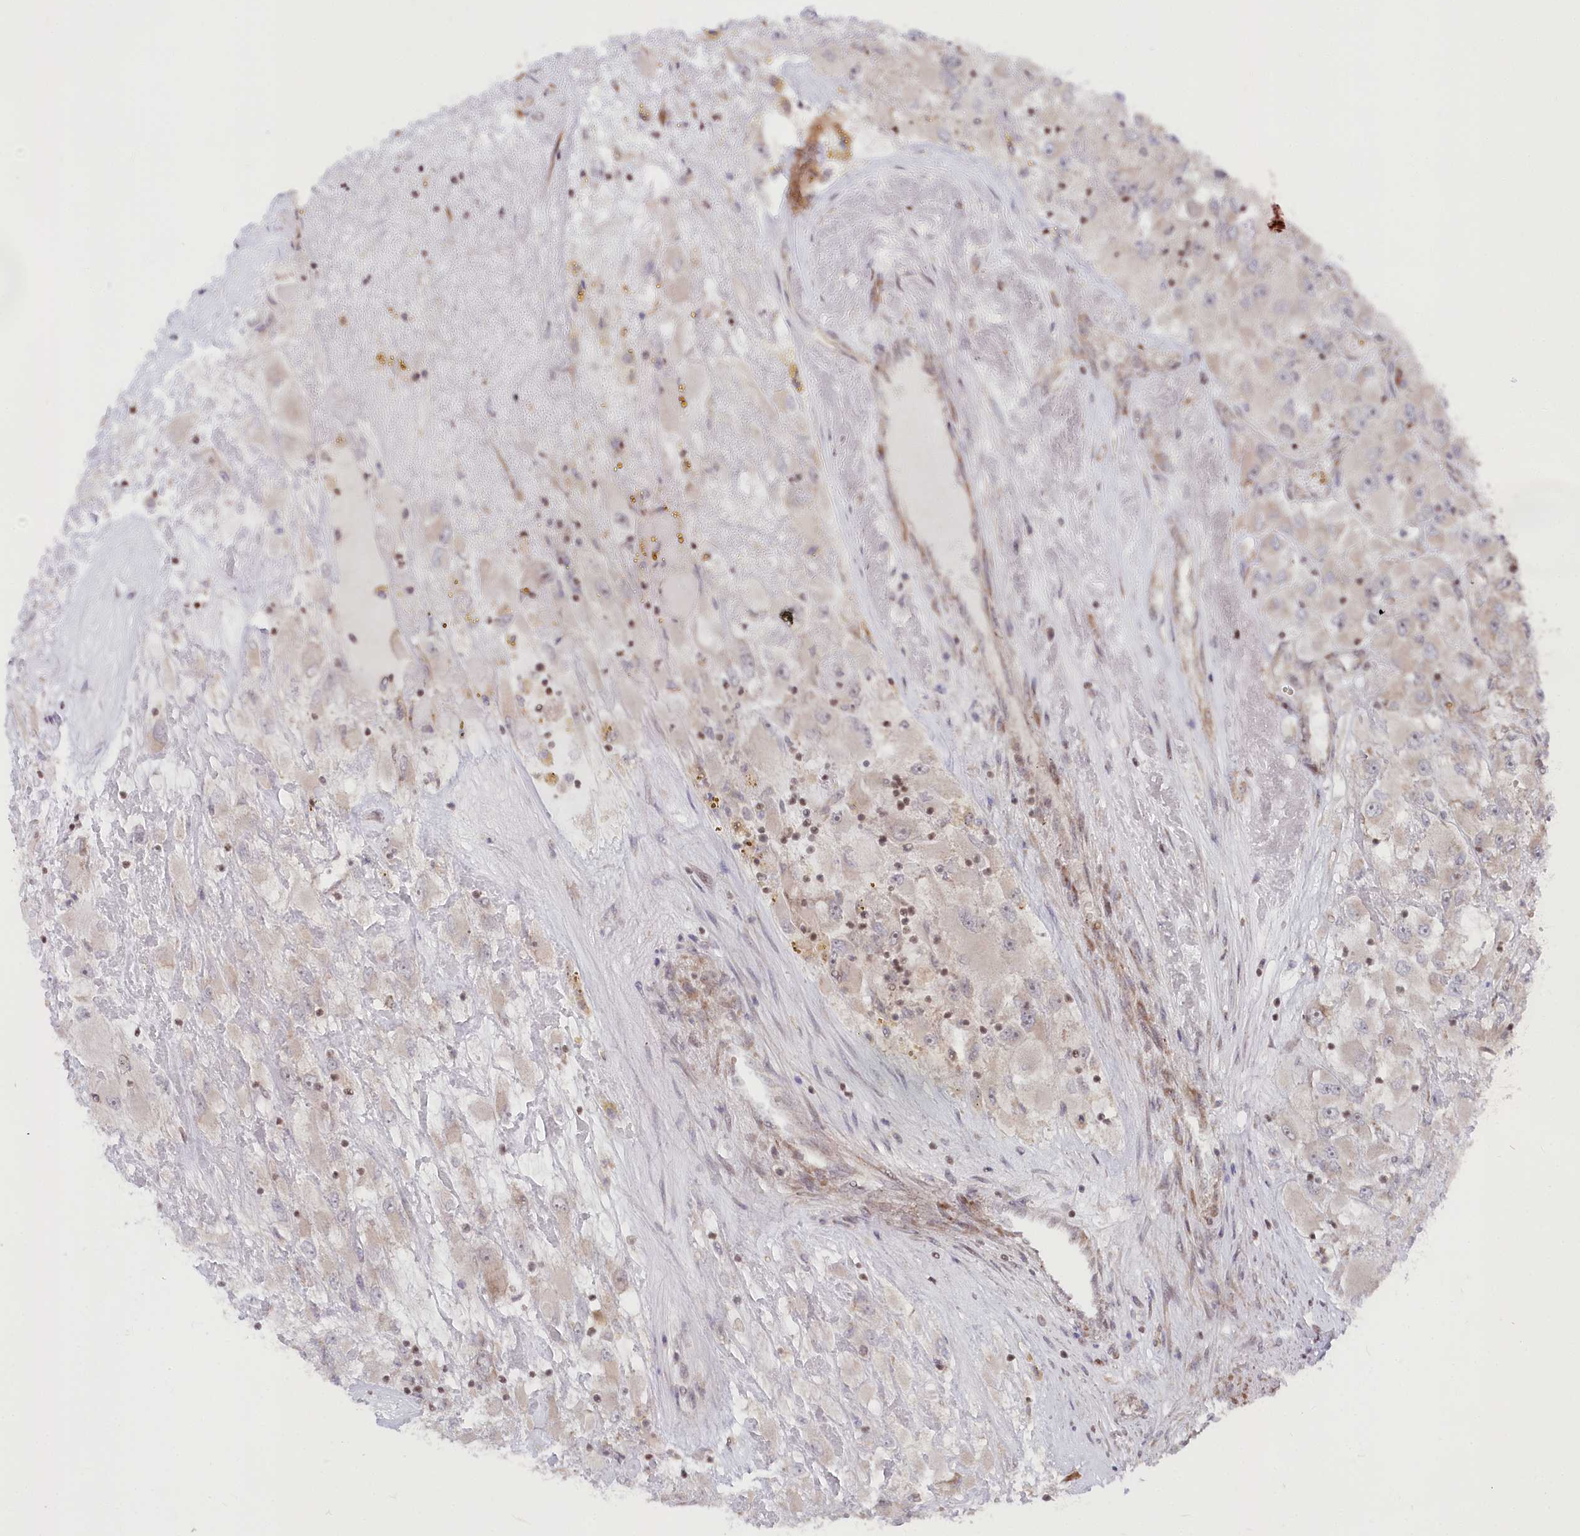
{"staining": {"intensity": "negative", "quantity": "none", "location": "none"}, "tissue": "renal cancer", "cell_type": "Tumor cells", "image_type": "cancer", "snomed": [{"axis": "morphology", "description": "Adenocarcinoma, NOS"}, {"axis": "topography", "description": "Kidney"}], "caption": "Renal cancer was stained to show a protein in brown. There is no significant positivity in tumor cells. (DAB immunohistochemistry (IHC), high magnification).", "gene": "CGGBP1", "patient": {"sex": "female", "age": 52}}